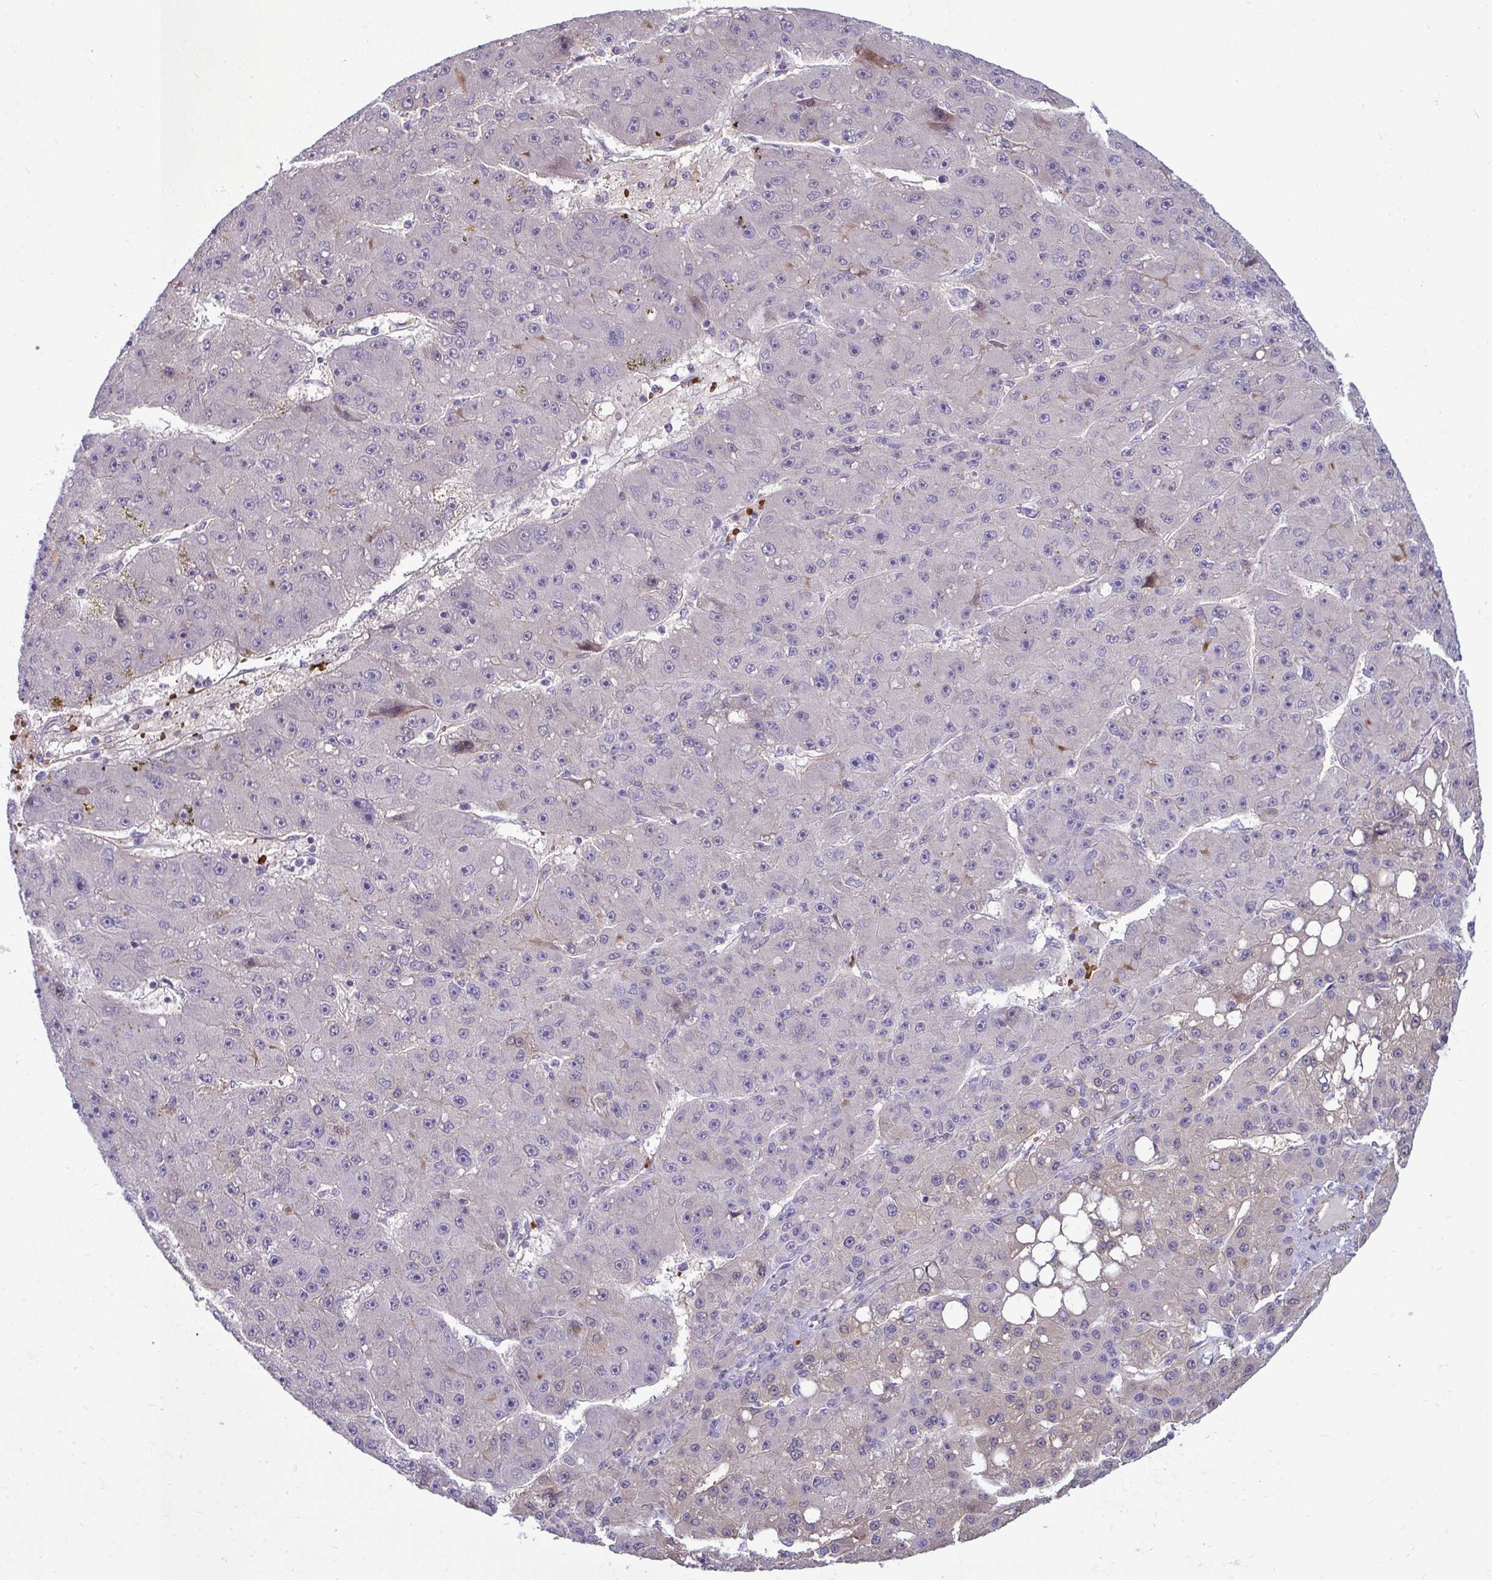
{"staining": {"intensity": "negative", "quantity": "none", "location": "none"}, "tissue": "liver cancer", "cell_type": "Tumor cells", "image_type": "cancer", "snomed": [{"axis": "morphology", "description": "Carcinoma, Hepatocellular, NOS"}, {"axis": "topography", "description": "Liver"}], "caption": "Protein analysis of liver cancer exhibits no significant positivity in tumor cells.", "gene": "SLC14A1", "patient": {"sex": "male", "age": 67}}